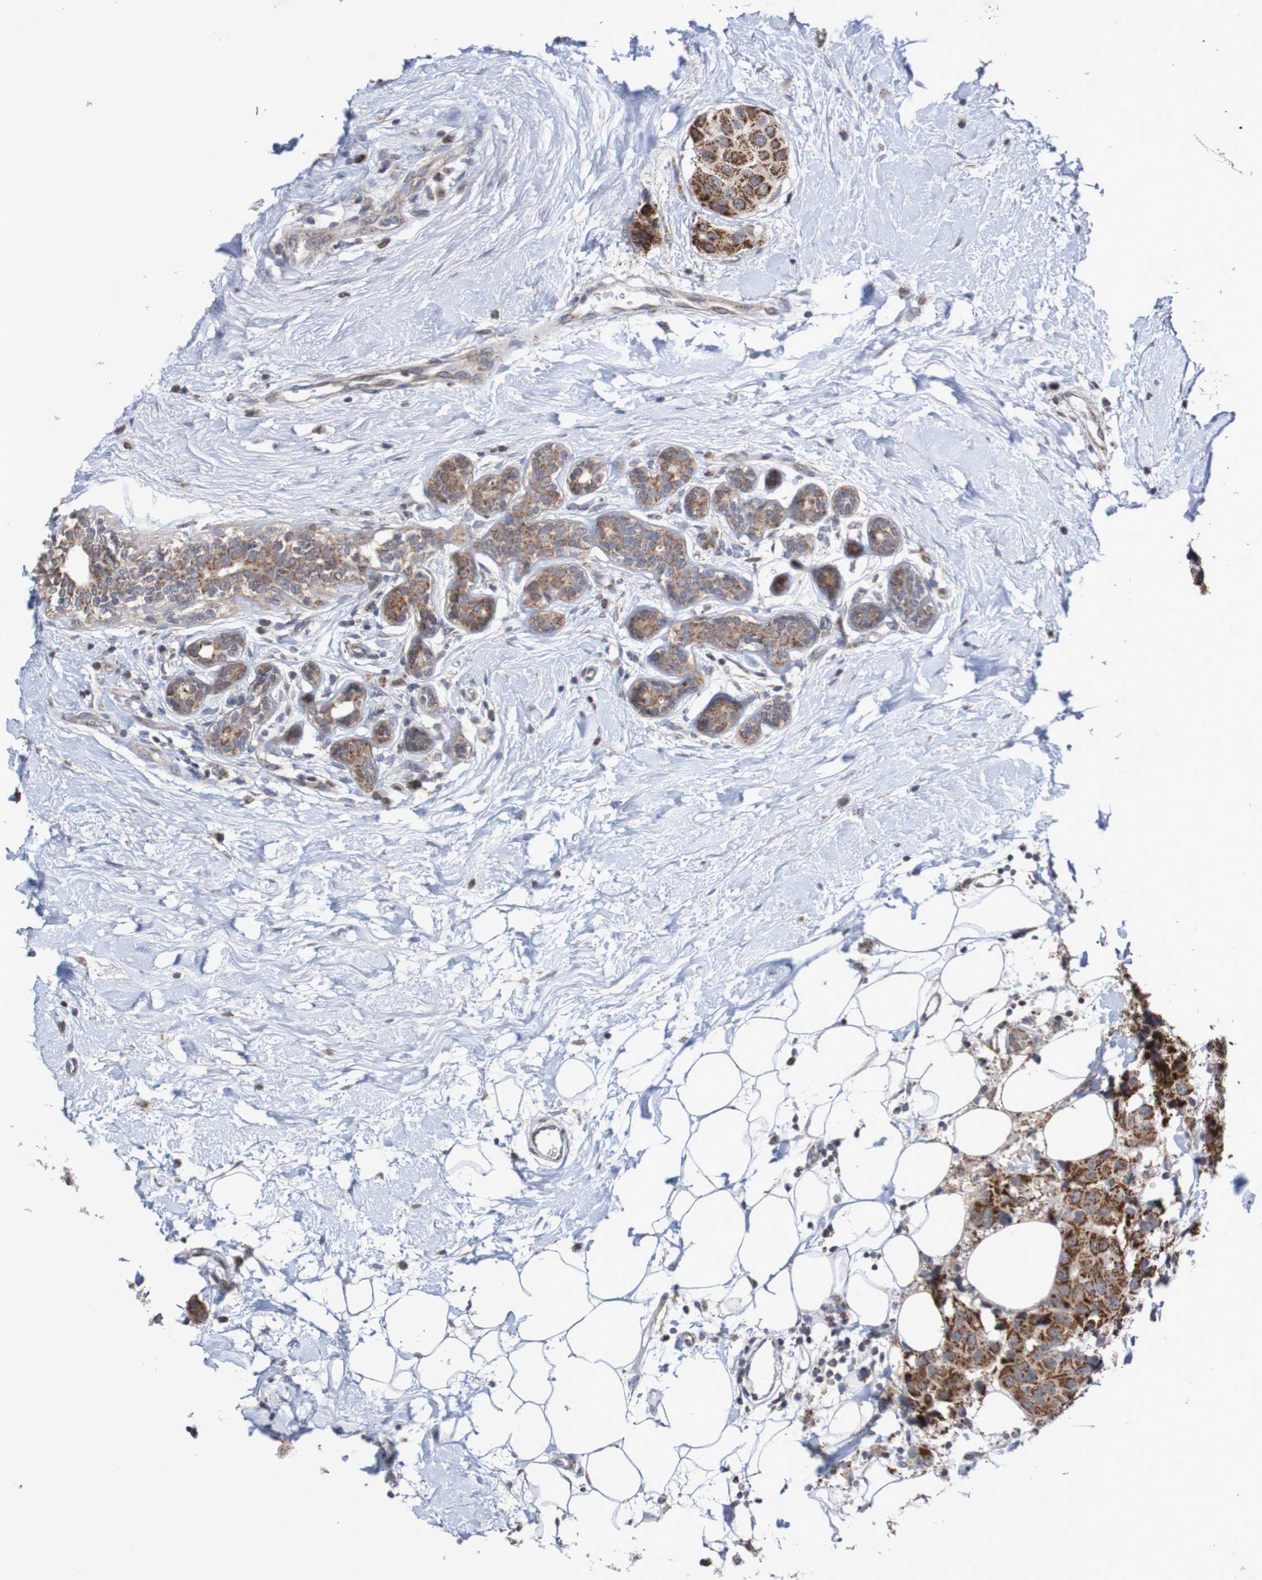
{"staining": {"intensity": "strong", "quantity": ">75%", "location": "cytoplasmic/membranous"}, "tissue": "breast cancer", "cell_type": "Tumor cells", "image_type": "cancer", "snomed": [{"axis": "morphology", "description": "Normal tissue, NOS"}, {"axis": "morphology", "description": "Duct carcinoma"}, {"axis": "topography", "description": "Breast"}], "caption": "A photomicrograph showing strong cytoplasmic/membranous staining in about >75% of tumor cells in breast infiltrating ductal carcinoma, as visualized by brown immunohistochemical staining.", "gene": "DVL1", "patient": {"sex": "female", "age": 39}}